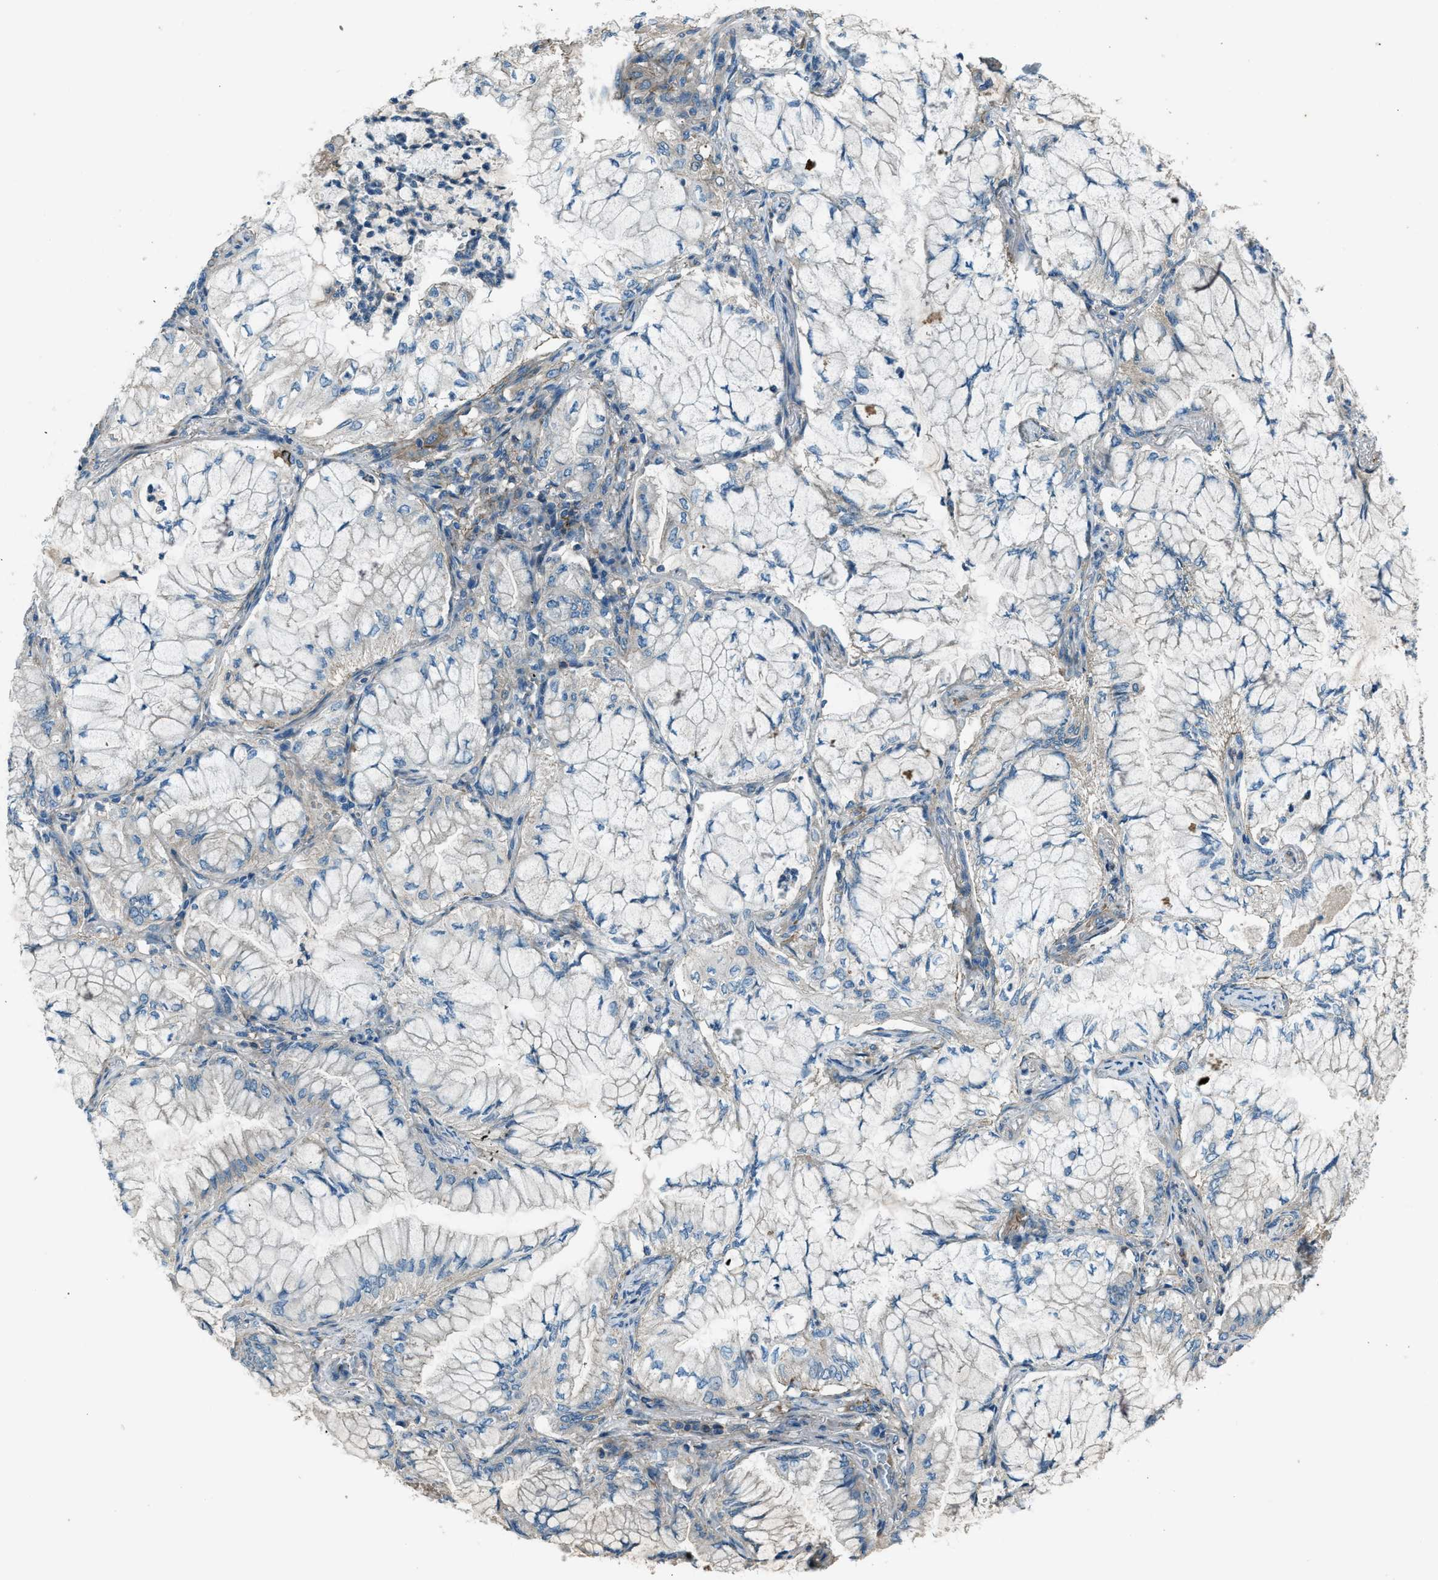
{"staining": {"intensity": "moderate", "quantity": "<25%", "location": "cytoplasmic/membranous"}, "tissue": "lung cancer", "cell_type": "Tumor cells", "image_type": "cancer", "snomed": [{"axis": "morphology", "description": "Adenocarcinoma, NOS"}, {"axis": "topography", "description": "Lung"}], "caption": "The histopathology image exhibits immunohistochemical staining of lung cancer. There is moderate cytoplasmic/membranous expression is present in about <25% of tumor cells.", "gene": "SVIL", "patient": {"sex": "female", "age": 70}}